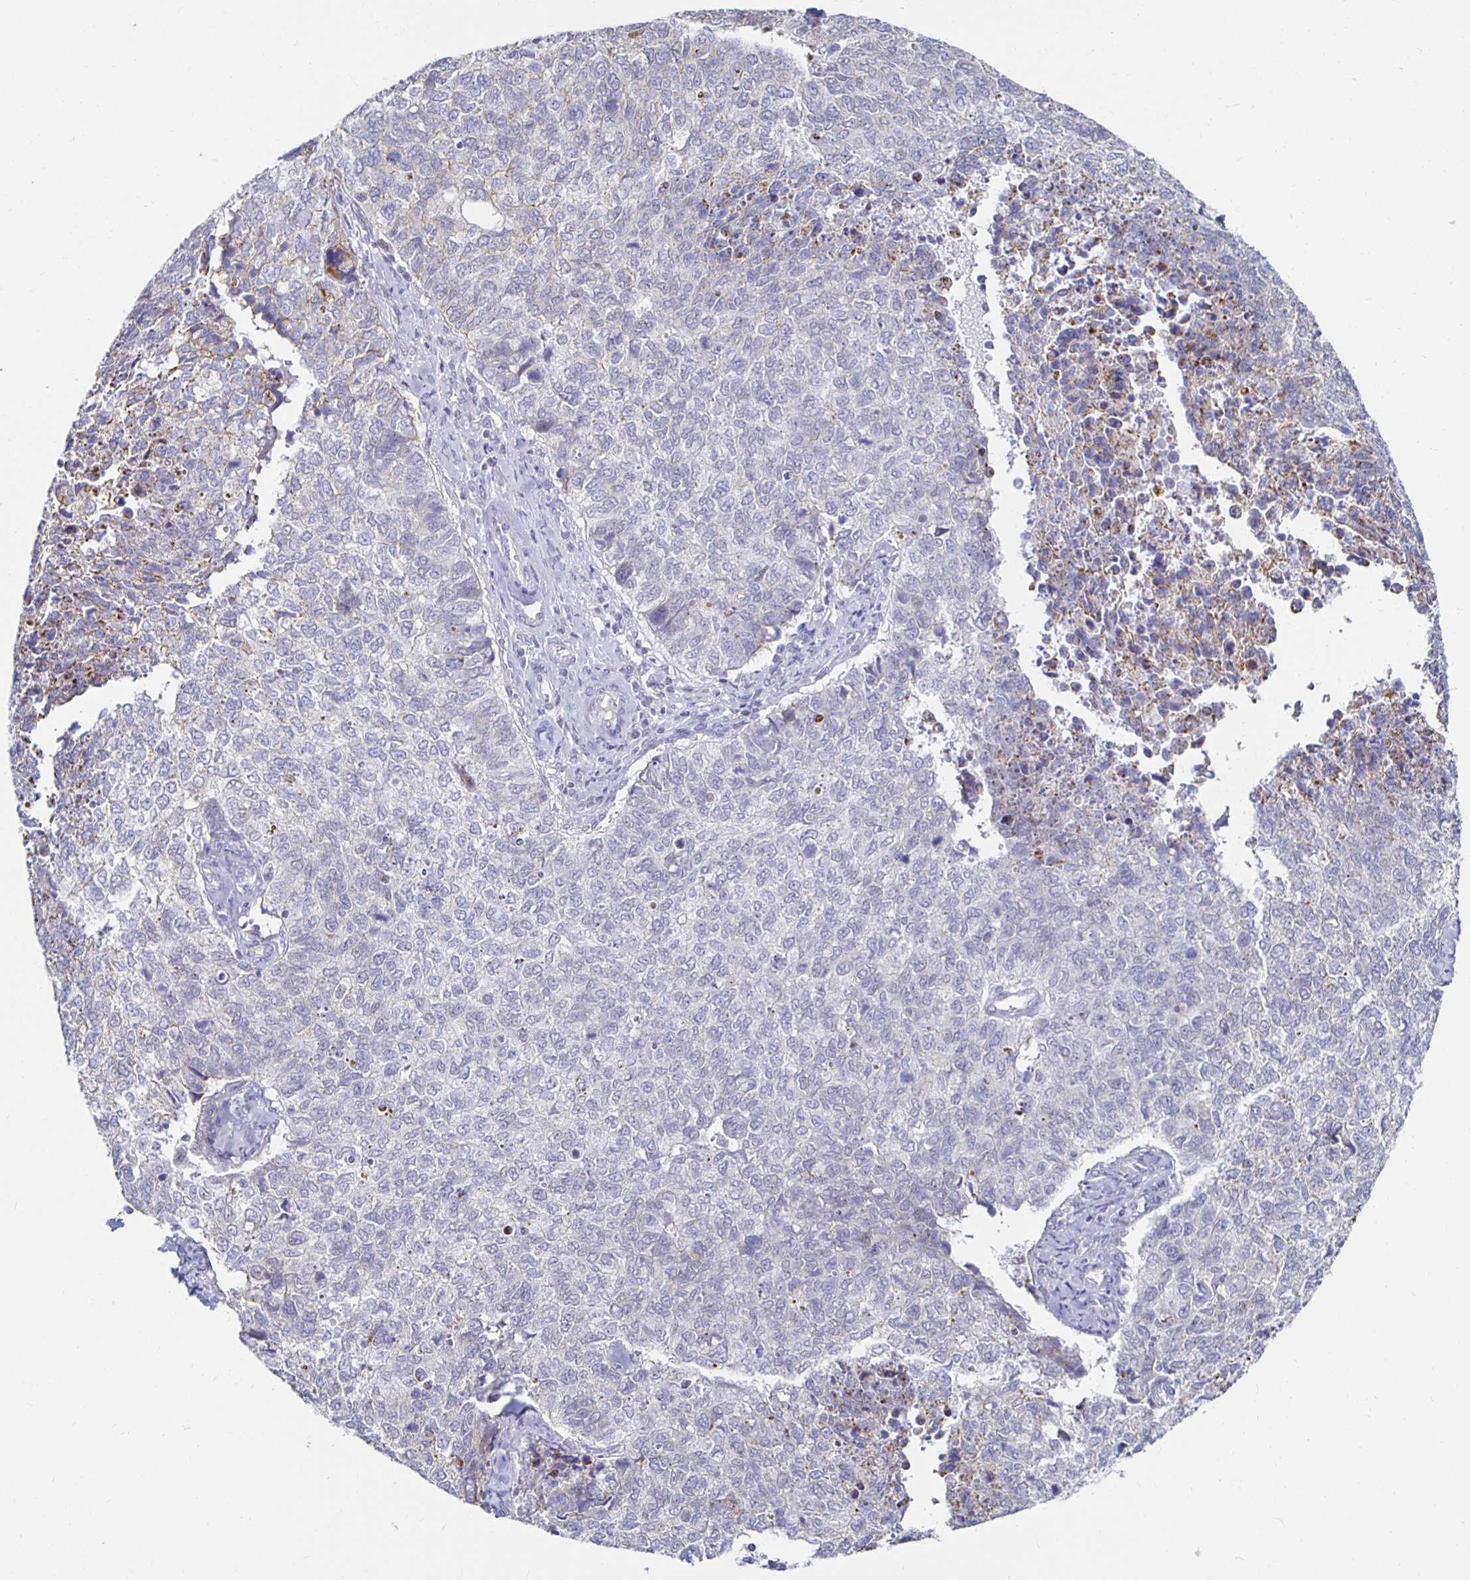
{"staining": {"intensity": "moderate", "quantity": "<25%", "location": "cytoplasmic/membranous"}, "tissue": "cervical cancer", "cell_type": "Tumor cells", "image_type": "cancer", "snomed": [{"axis": "morphology", "description": "Adenocarcinoma, NOS"}, {"axis": "topography", "description": "Cervix"}], "caption": "Protein staining of cervical cancer tissue shows moderate cytoplasmic/membranous positivity in approximately <25% of tumor cells. The protein is stained brown, and the nuclei are stained in blue (DAB (3,3'-diaminobenzidine) IHC with brightfield microscopy, high magnification).", "gene": "NOCT", "patient": {"sex": "female", "age": 63}}